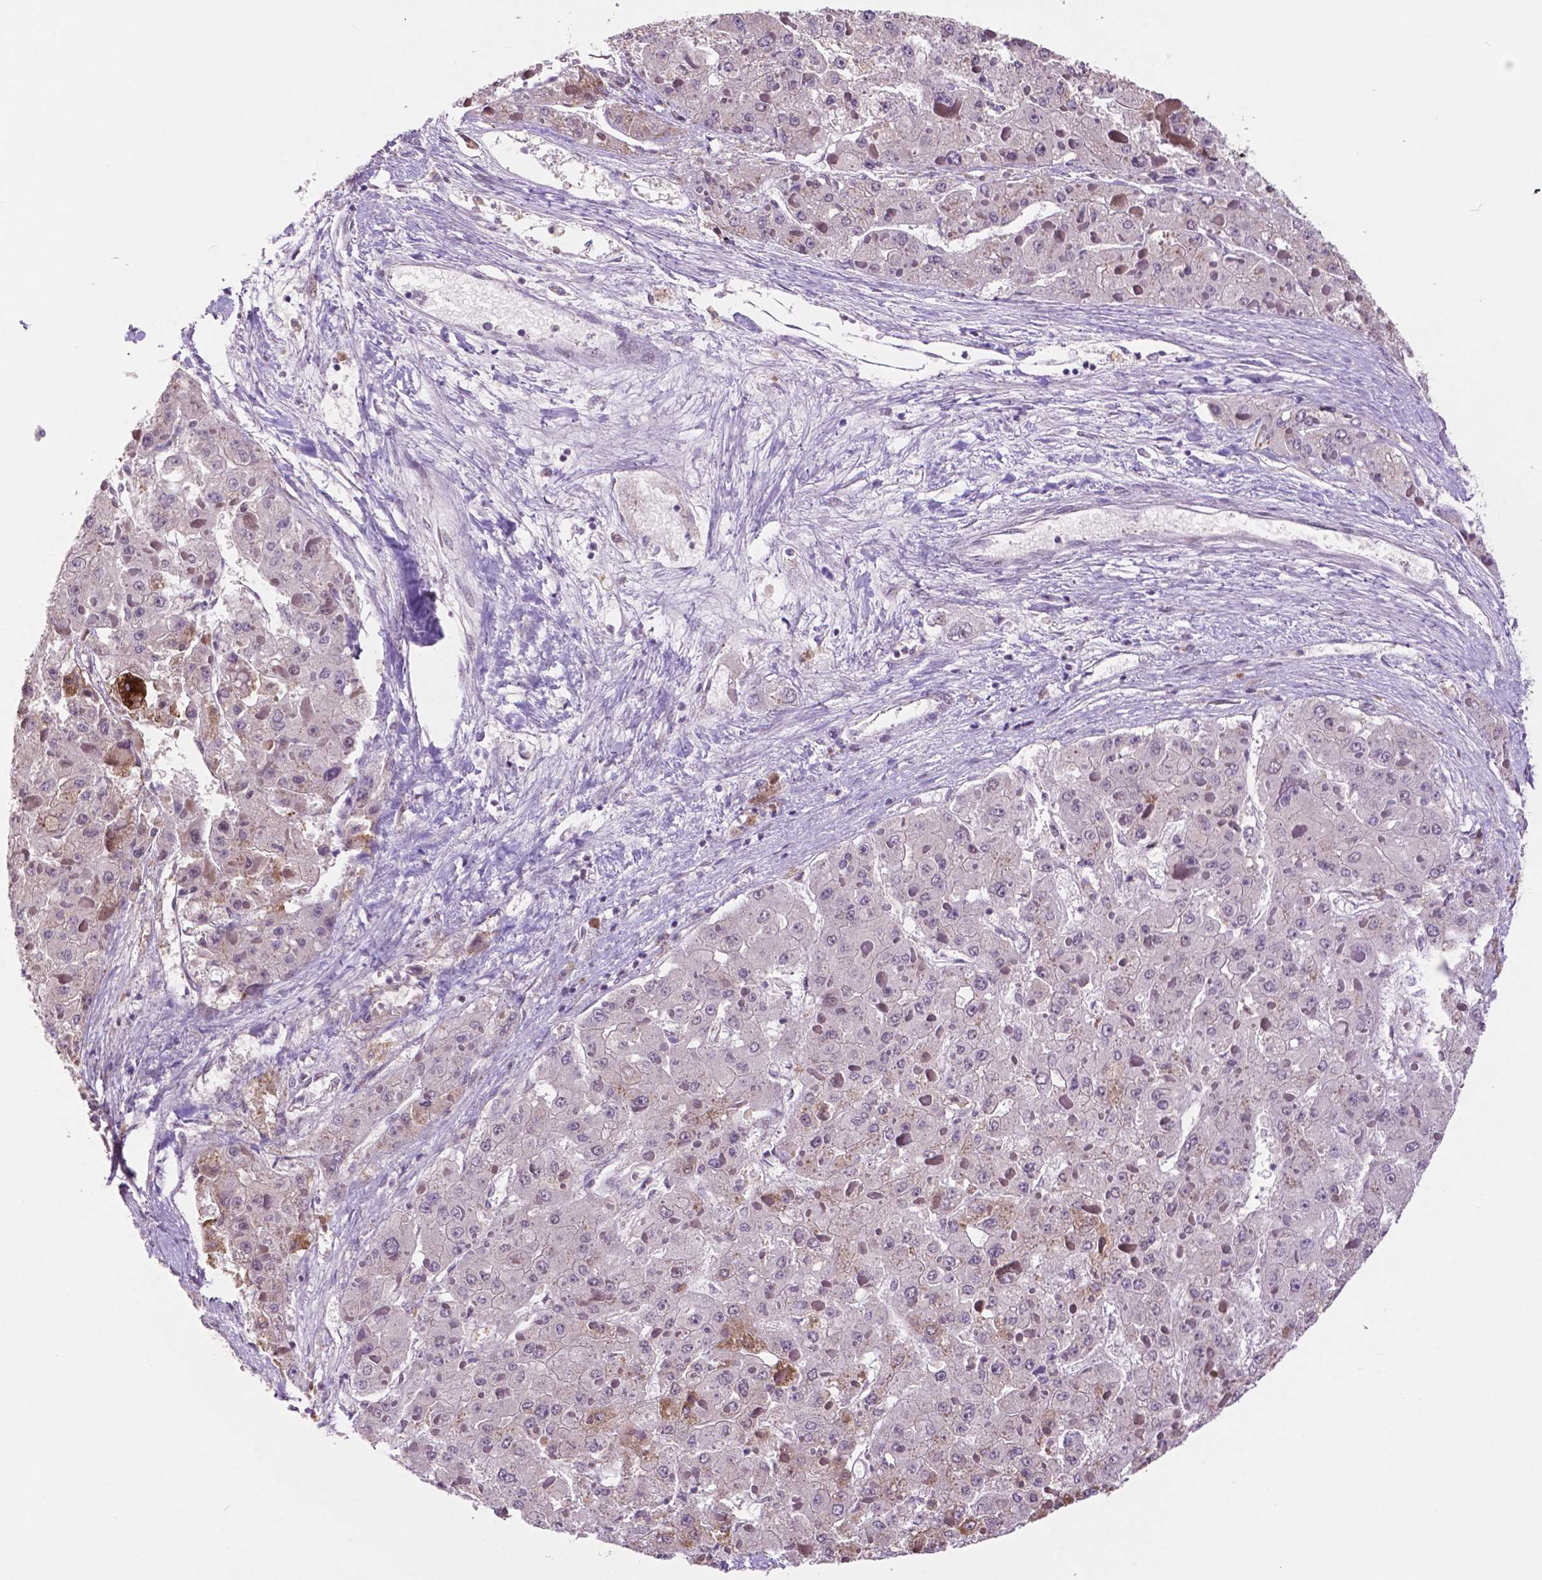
{"staining": {"intensity": "negative", "quantity": "none", "location": "none"}, "tissue": "liver cancer", "cell_type": "Tumor cells", "image_type": "cancer", "snomed": [{"axis": "morphology", "description": "Carcinoma, Hepatocellular, NOS"}, {"axis": "topography", "description": "Liver"}], "caption": "The immunohistochemistry histopathology image has no significant expression in tumor cells of liver hepatocellular carcinoma tissue.", "gene": "NCOR1", "patient": {"sex": "female", "age": 73}}